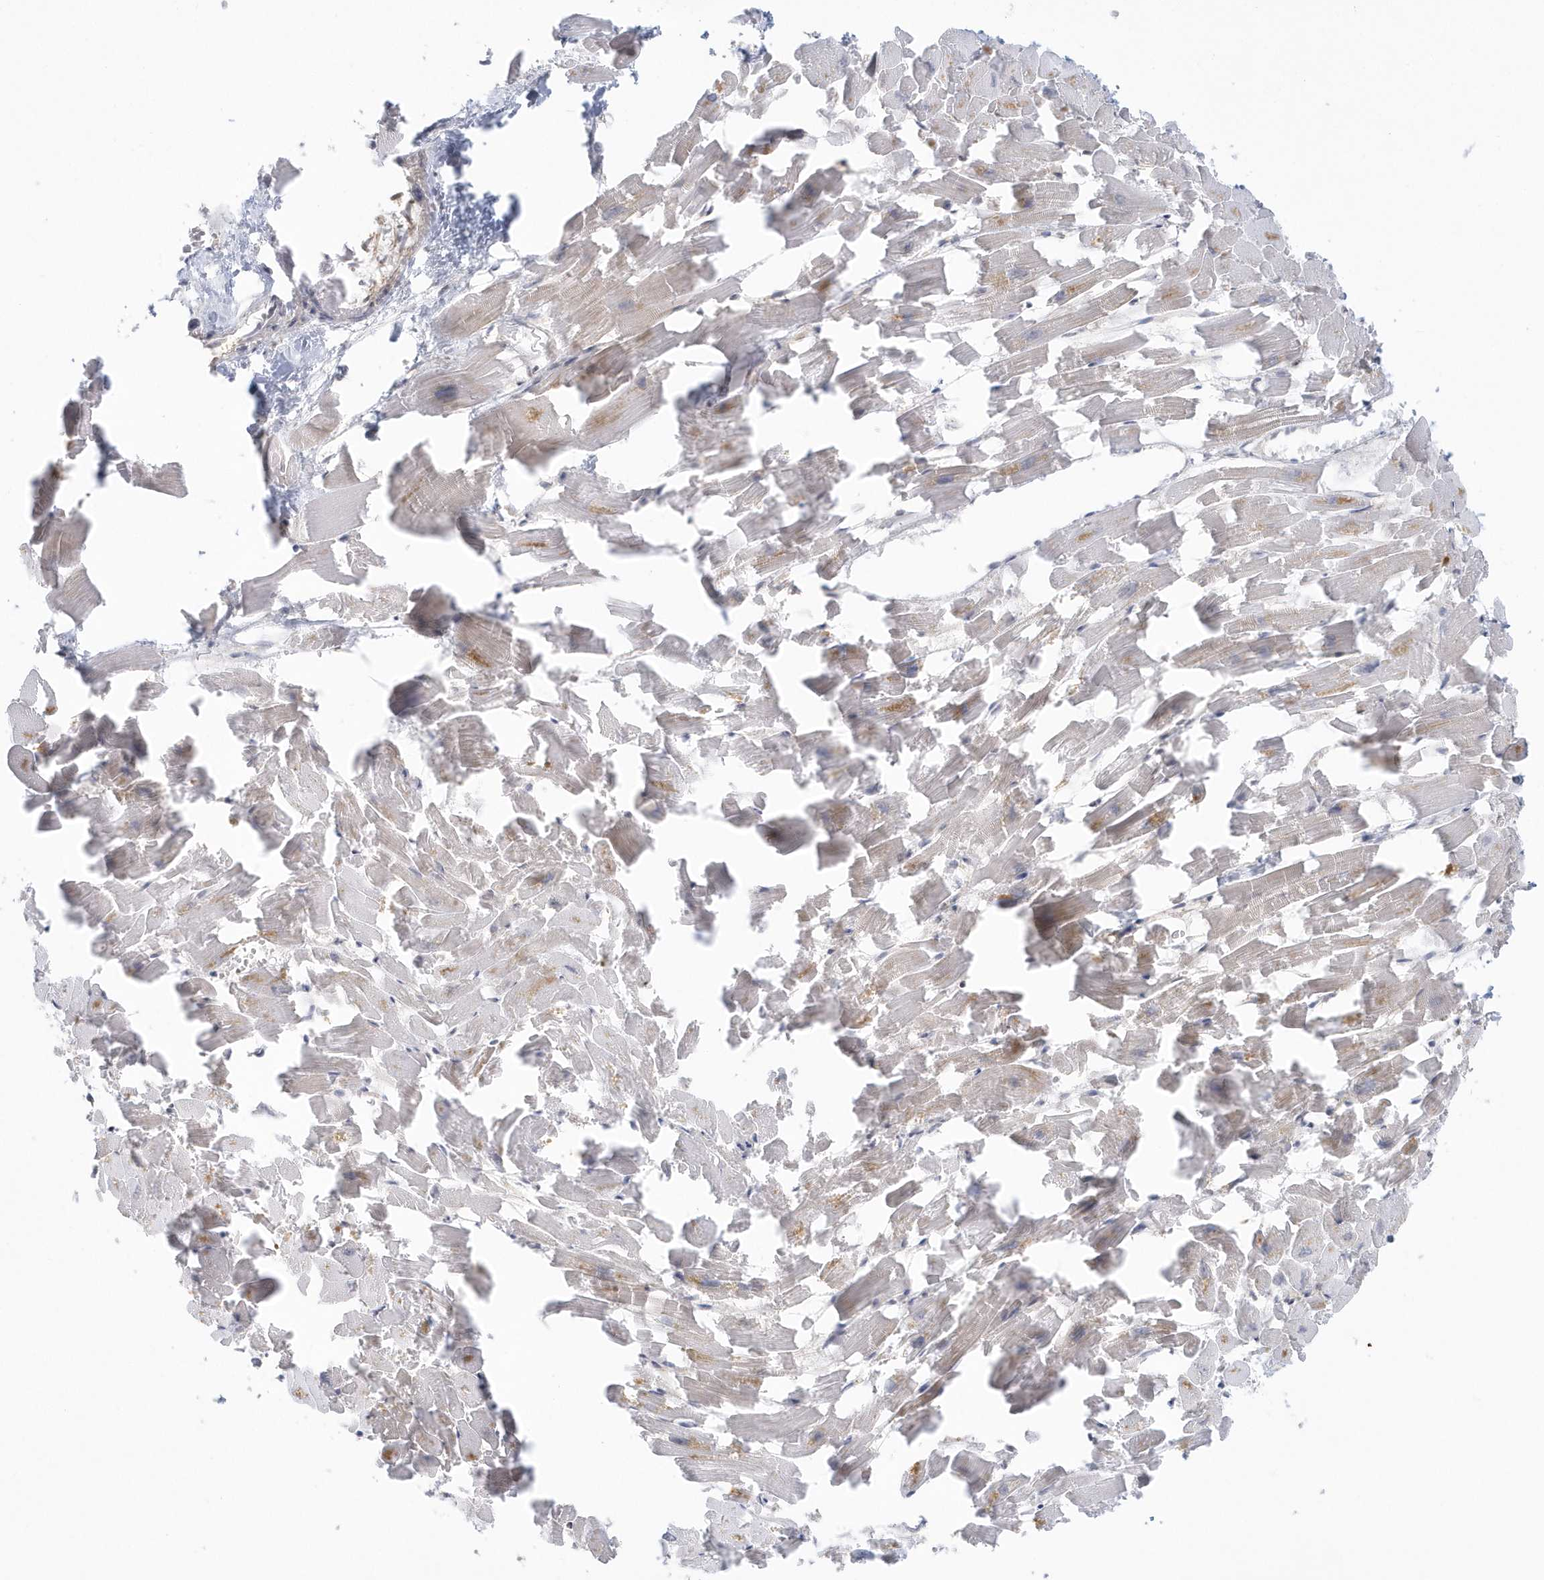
{"staining": {"intensity": "negative", "quantity": "none", "location": "none"}, "tissue": "heart muscle", "cell_type": "Cardiomyocytes", "image_type": "normal", "snomed": [{"axis": "morphology", "description": "Normal tissue, NOS"}, {"axis": "topography", "description": "Heart"}], "caption": "IHC image of unremarkable heart muscle: heart muscle stained with DAB reveals no significant protein expression in cardiomyocytes.", "gene": "SEPHS1", "patient": {"sex": "female", "age": 64}}